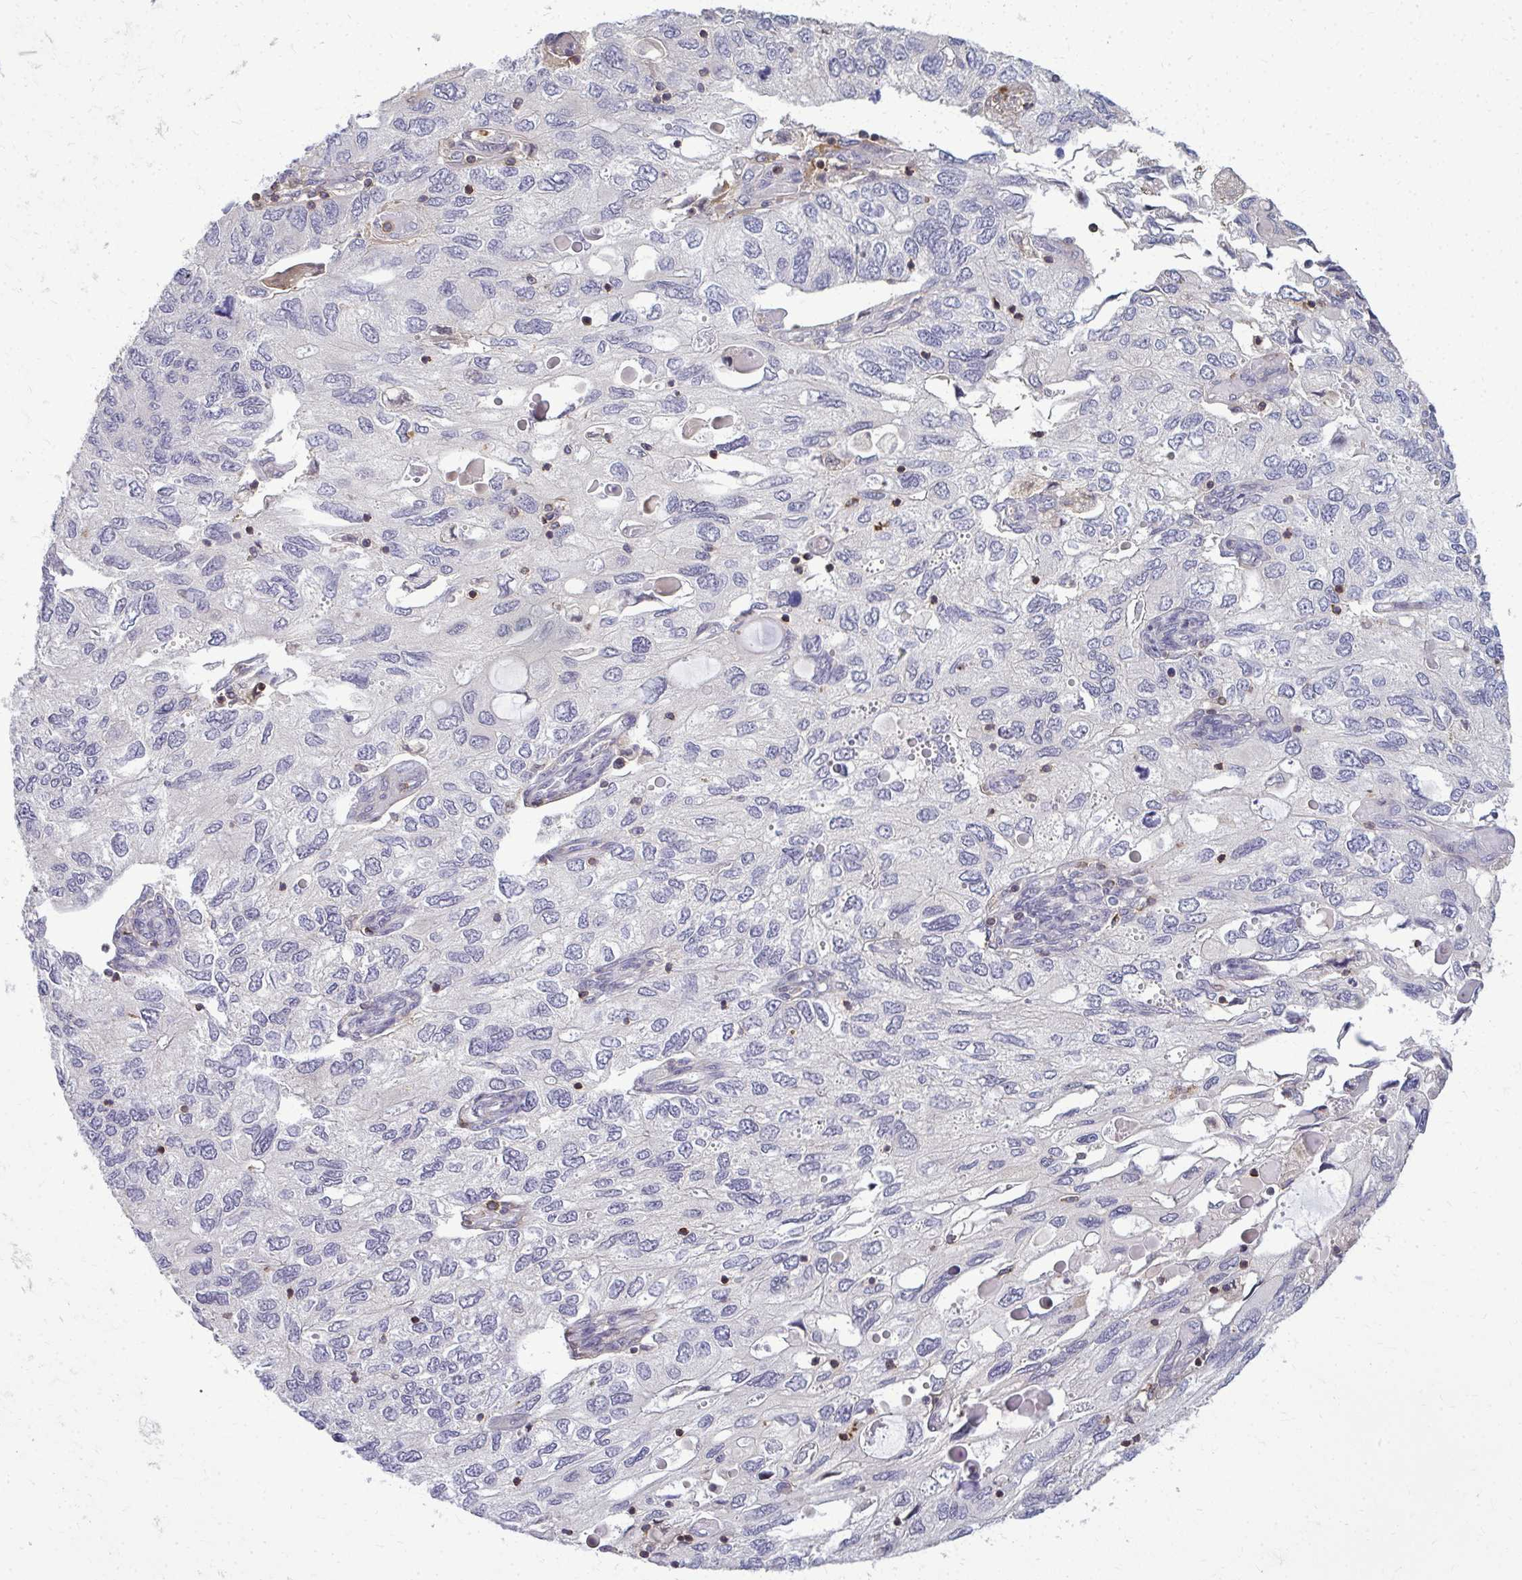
{"staining": {"intensity": "negative", "quantity": "none", "location": "none"}, "tissue": "endometrial cancer", "cell_type": "Tumor cells", "image_type": "cancer", "snomed": [{"axis": "morphology", "description": "Carcinoma, NOS"}, {"axis": "topography", "description": "Uterus"}], "caption": "Immunohistochemical staining of human endometrial cancer (carcinoma) displays no significant expression in tumor cells.", "gene": "AP5M1", "patient": {"sex": "female", "age": 76}}